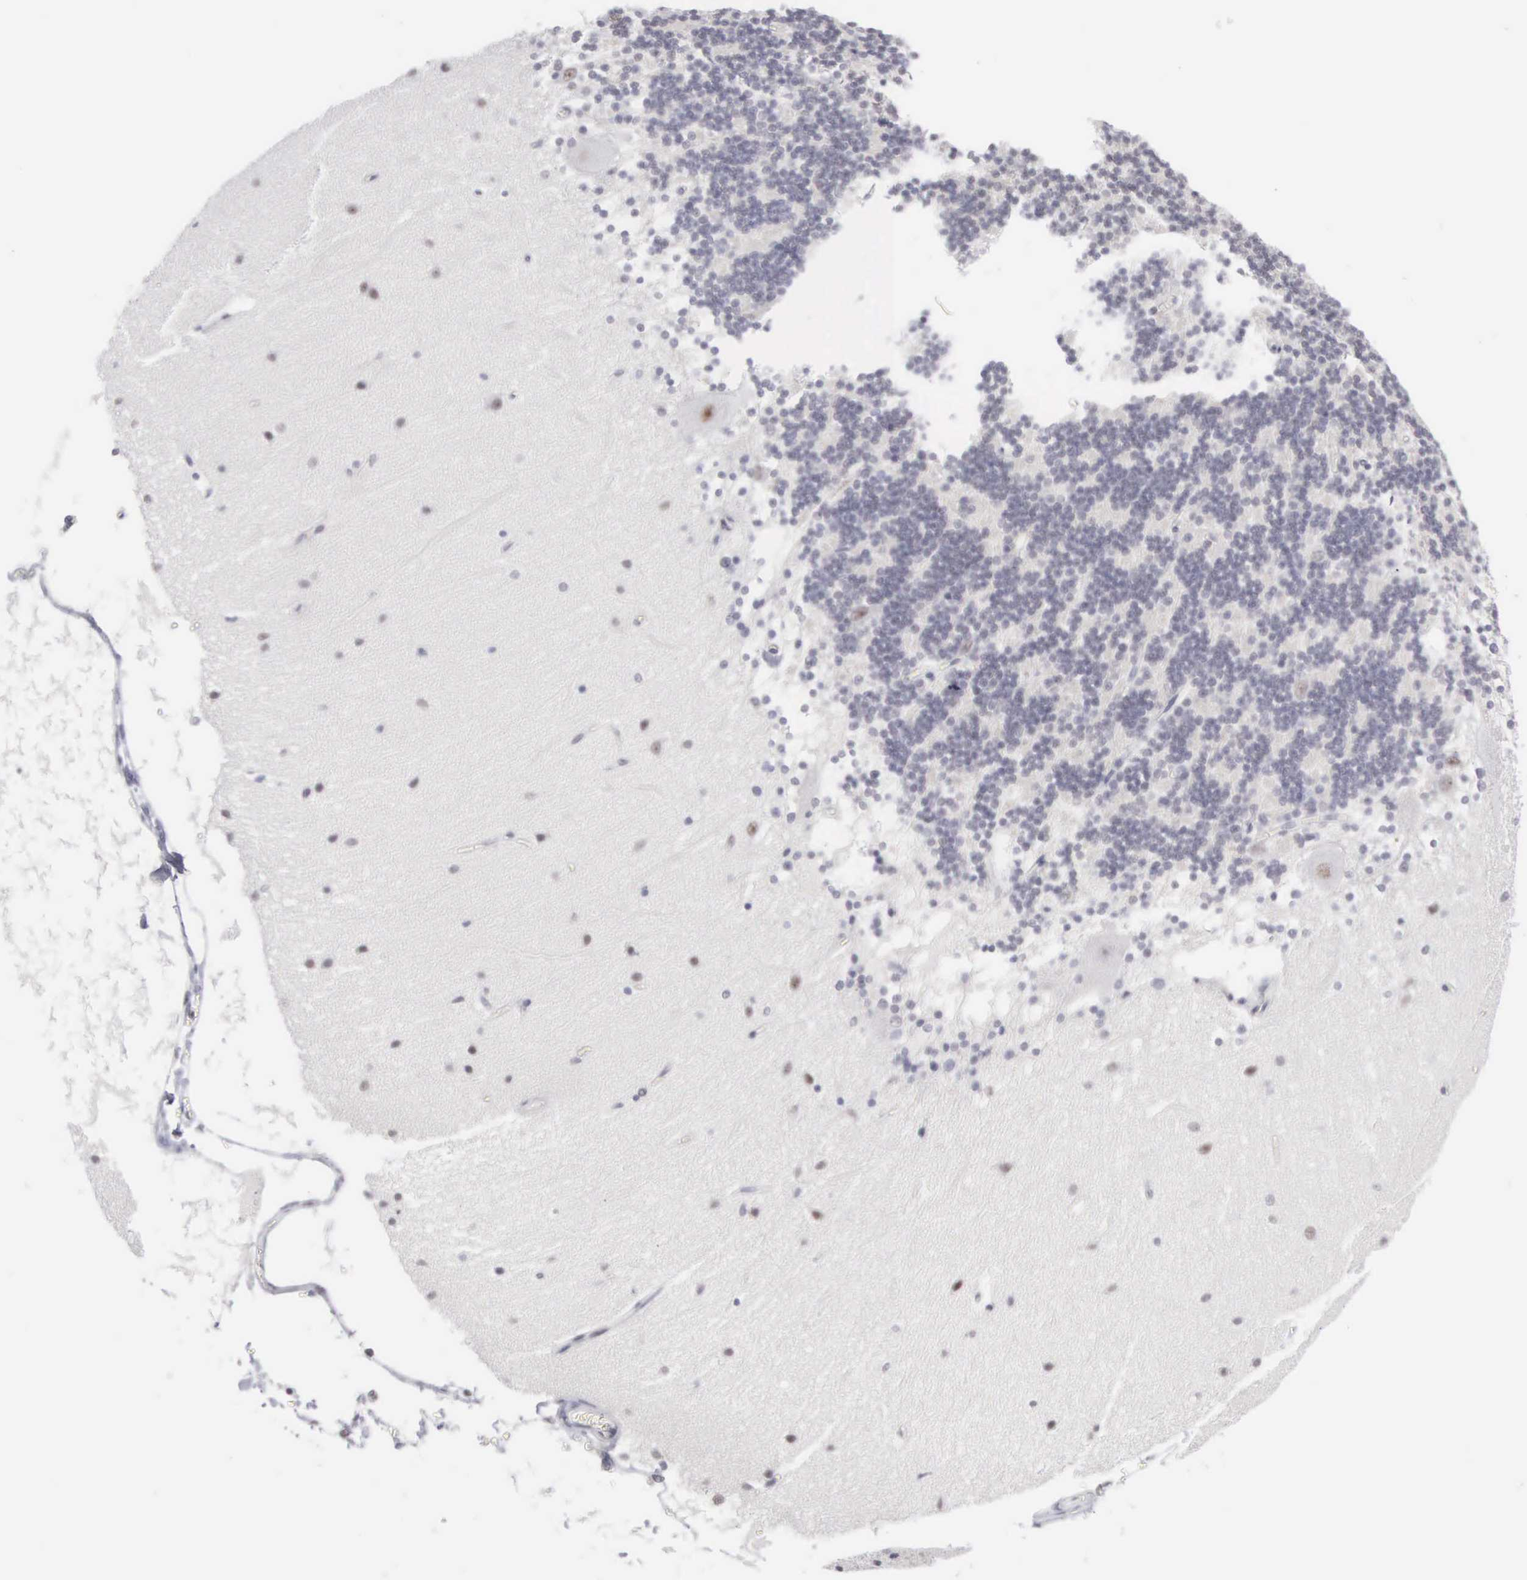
{"staining": {"intensity": "negative", "quantity": "none", "location": "none"}, "tissue": "cerebellum", "cell_type": "Cells in granular layer", "image_type": "normal", "snomed": [{"axis": "morphology", "description": "Normal tissue, NOS"}, {"axis": "topography", "description": "Cerebellum"}], "caption": "This is a histopathology image of immunohistochemistry (IHC) staining of normal cerebellum, which shows no positivity in cells in granular layer. The staining was performed using DAB (3,3'-diaminobenzidine) to visualize the protein expression in brown, while the nuclei were stained in blue with hematoxylin (Magnification: 20x).", "gene": "MNAT1", "patient": {"sex": "female", "age": 54}}